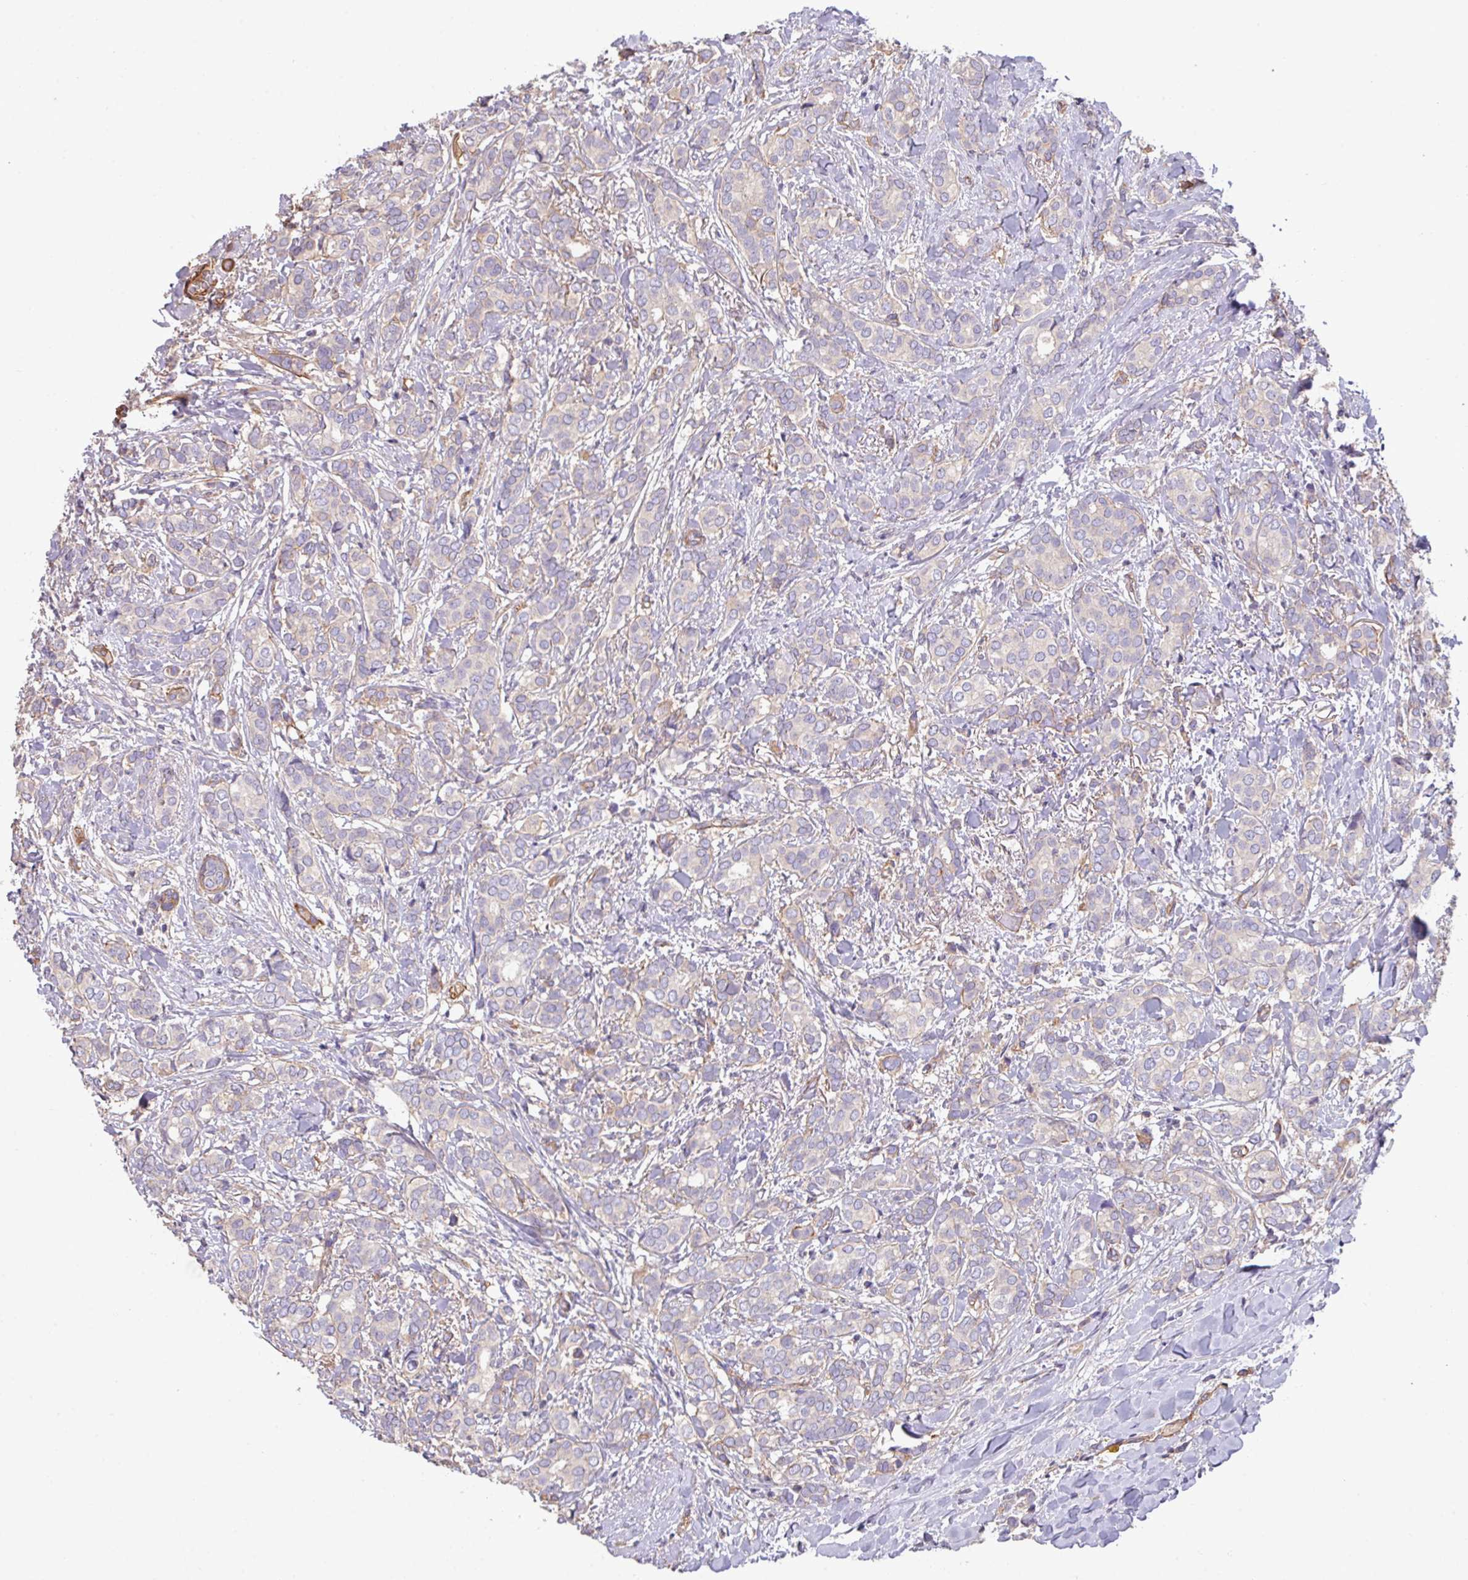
{"staining": {"intensity": "negative", "quantity": "none", "location": "none"}, "tissue": "breast cancer", "cell_type": "Tumor cells", "image_type": "cancer", "snomed": [{"axis": "morphology", "description": "Duct carcinoma"}, {"axis": "topography", "description": "Breast"}], "caption": "Human breast cancer (invasive ductal carcinoma) stained for a protein using IHC reveals no positivity in tumor cells.", "gene": "CALML4", "patient": {"sex": "female", "age": 73}}